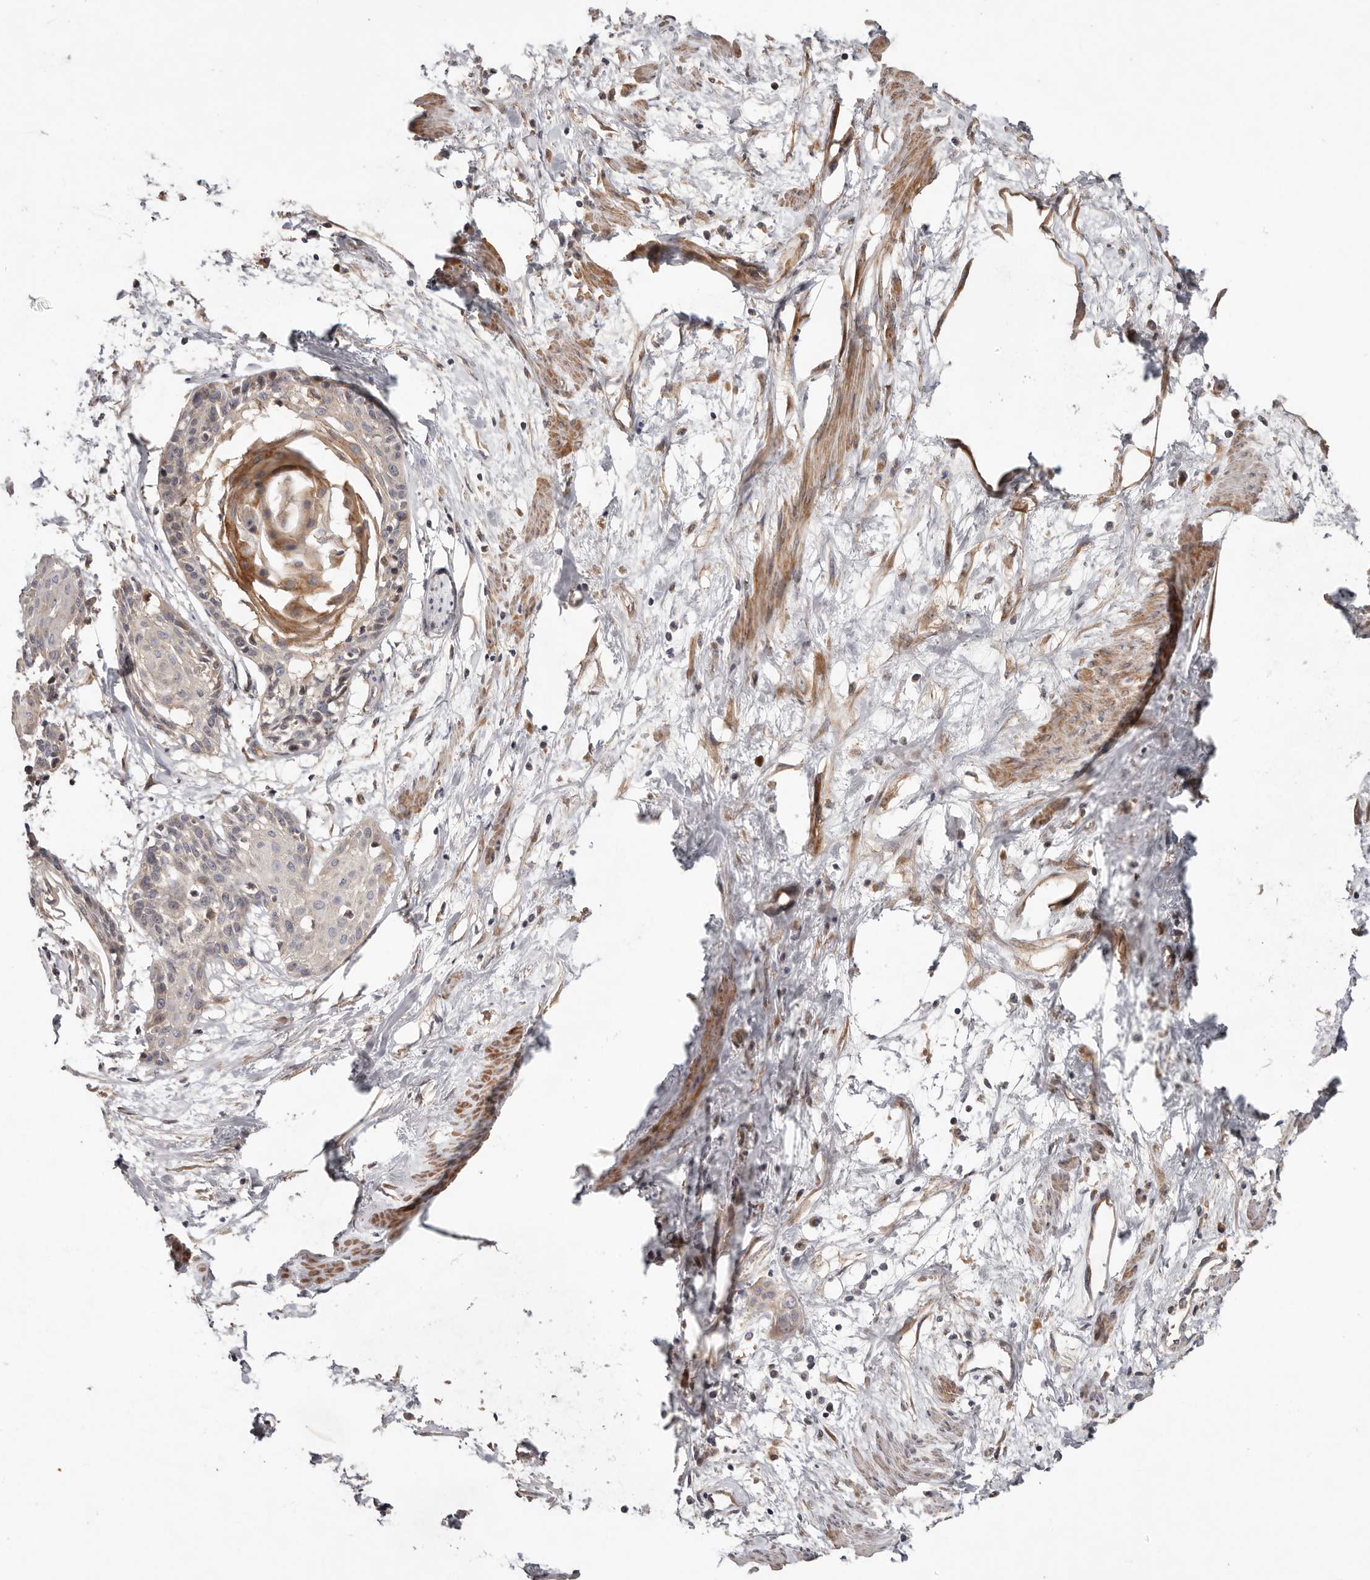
{"staining": {"intensity": "negative", "quantity": "none", "location": "none"}, "tissue": "cervical cancer", "cell_type": "Tumor cells", "image_type": "cancer", "snomed": [{"axis": "morphology", "description": "Squamous cell carcinoma, NOS"}, {"axis": "topography", "description": "Cervix"}], "caption": "Immunohistochemistry histopathology image of neoplastic tissue: cervical cancer (squamous cell carcinoma) stained with DAB shows no significant protein expression in tumor cells.", "gene": "MACF1", "patient": {"sex": "female", "age": 57}}